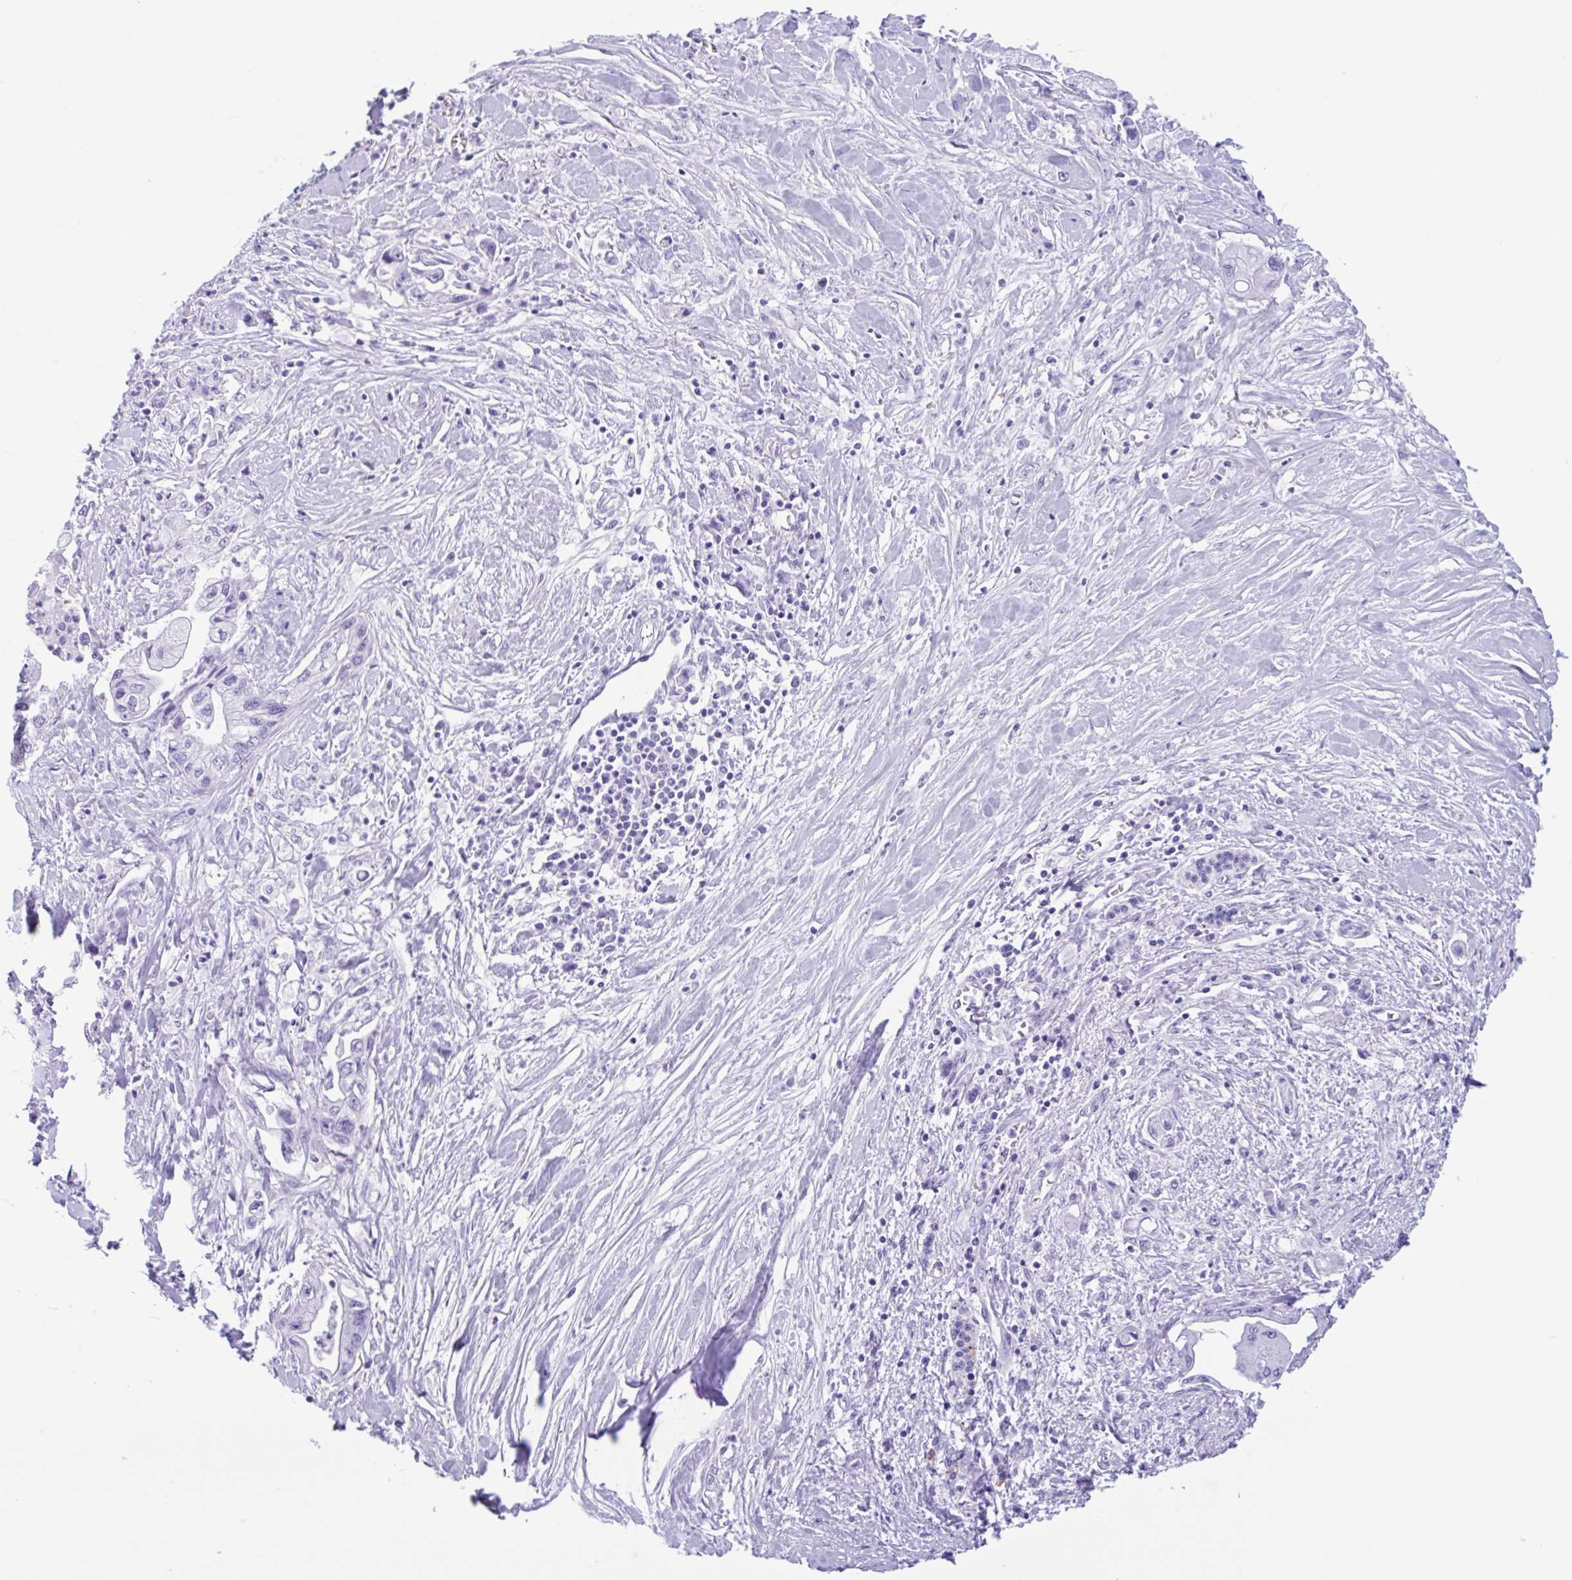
{"staining": {"intensity": "negative", "quantity": "none", "location": "none"}, "tissue": "pancreatic cancer", "cell_type": "Tumor cells", "image_type": "cancer", "snomed": [{"axis": "morphology", "description": "Adenocarcinoma, NOS"}, {"axis": "topography", "description": "Pancreas"}], "caption": "DAB (3,3'-diaminobenzidine) immunohistochemical staining of pancreatic adenocarcinoma displays no significant expression in tumor cells.", "gene": "IAPP", "patient": {"sex": "male", "age": 61}}